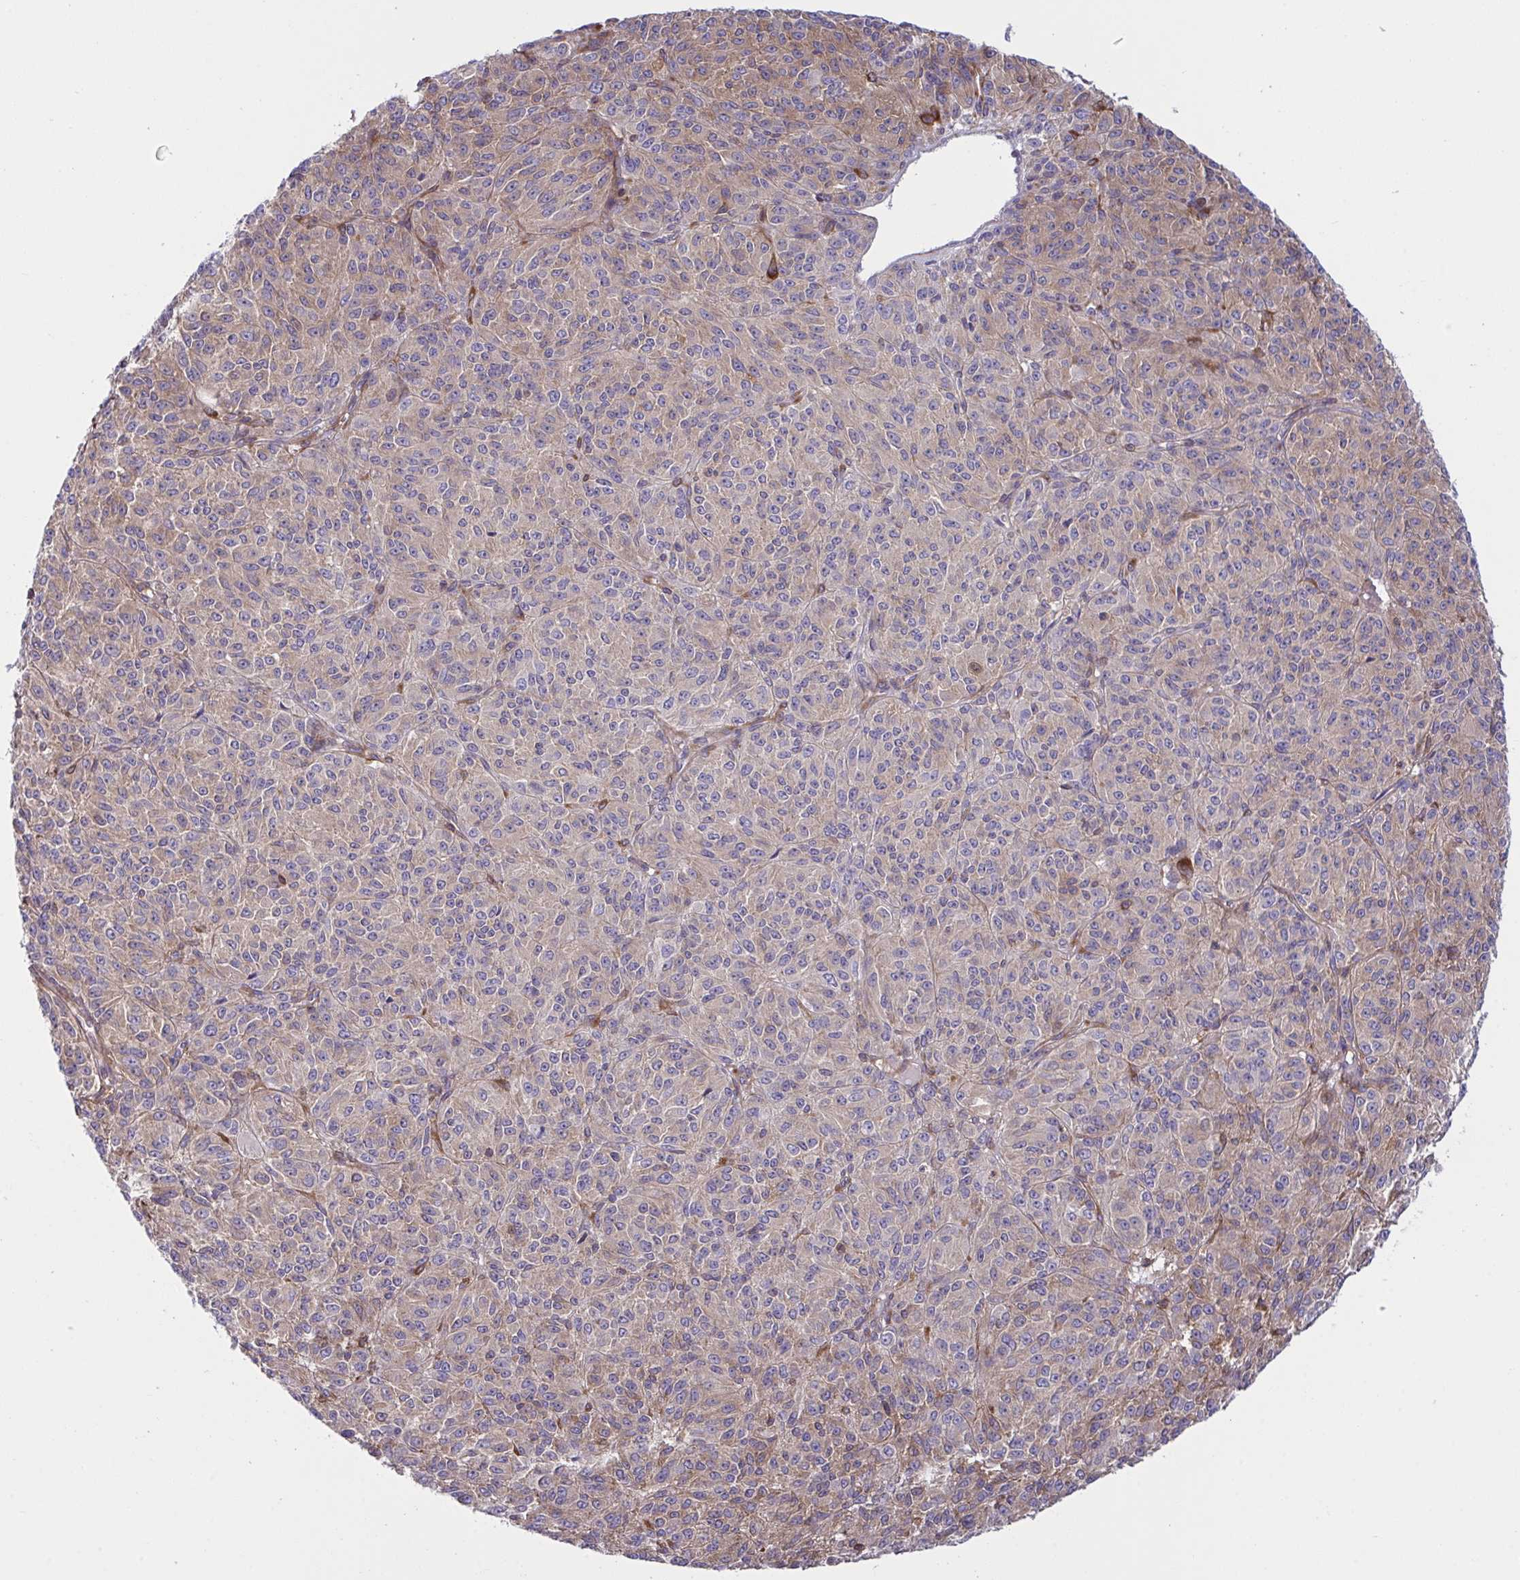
{"staining": {"intensity": "moderate", "quantity": "25%-75%", "location": "cytoplasmic/membranous"}, "tissue": "melanoma", "cell_type": "Tumor cells", "image_type": "cancer", "snomed": [{"axis": "morphology", "description": "Malignant melanoma, Metastatic site"}, {"axis": "topography", "description": "Brain"}], "caption": "Immunohistochemical staining of melanoma reveals medium levels of moderate cytoplasmic/membranous staining in about 25%-75% of tumor cells.", "gene": "TSC22D3", "patient": {"sex": "female", "age": 56}}